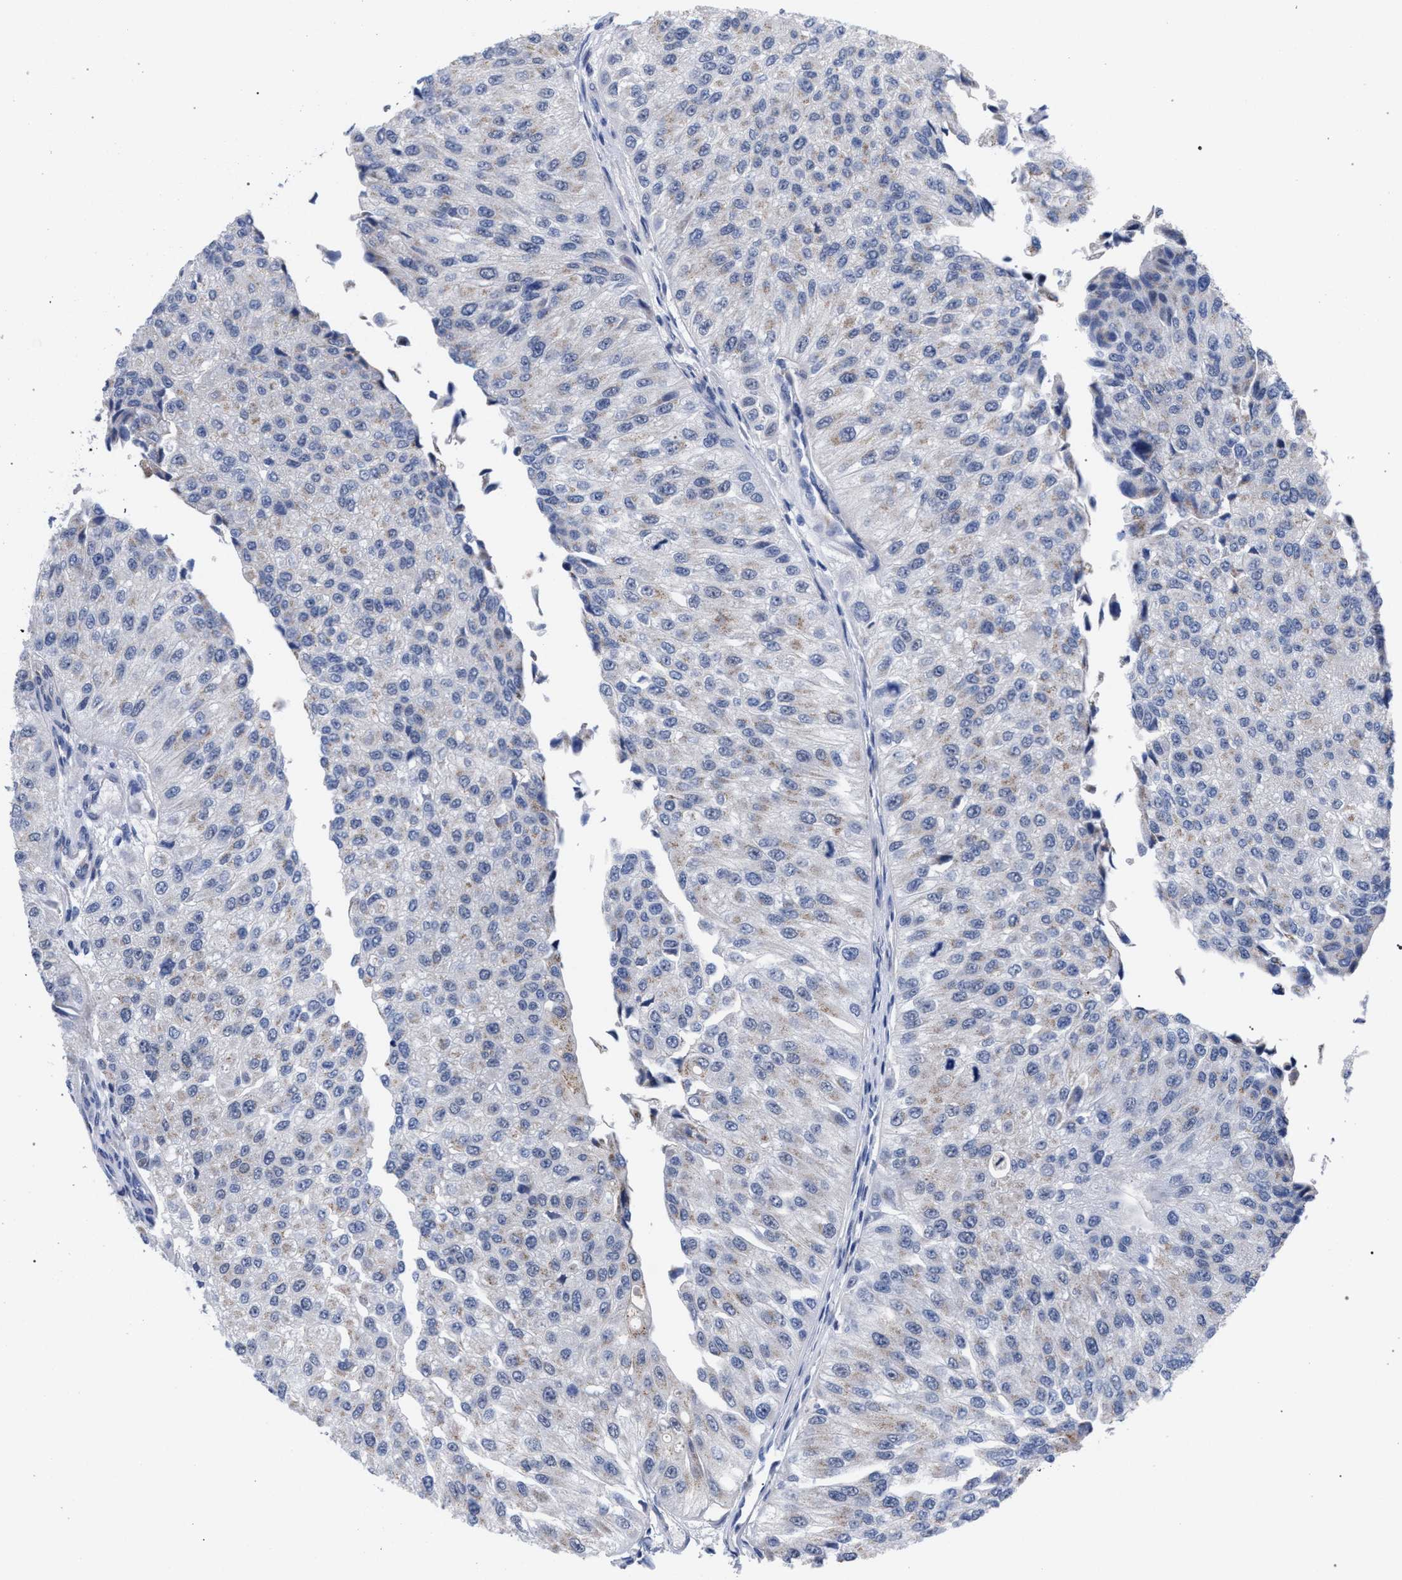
{"staining": {"intensity": "weak", "quantity": "<25%", "location": "cytoplasmic/membranous"}, "tissue": "urothelial cancer", "cell_type": "Tumor cells", "image_type": "cancer", "snomed": [{"axis": "morphology", "description": "Urothelial carcinoma, High grade"}, {"axis": "topography", "description": "Kidney"}, {"axis": "topography", "description": "Urinary bladder"}], "caption": "DAB immunohistochemical staining of human urothelial carcinoma (high-grade) displays no significant staining in tumor cells. Nuclei are stained in blue.", "gene": "GOLGA2", "patient": {"sex": "male", "age": 77}}